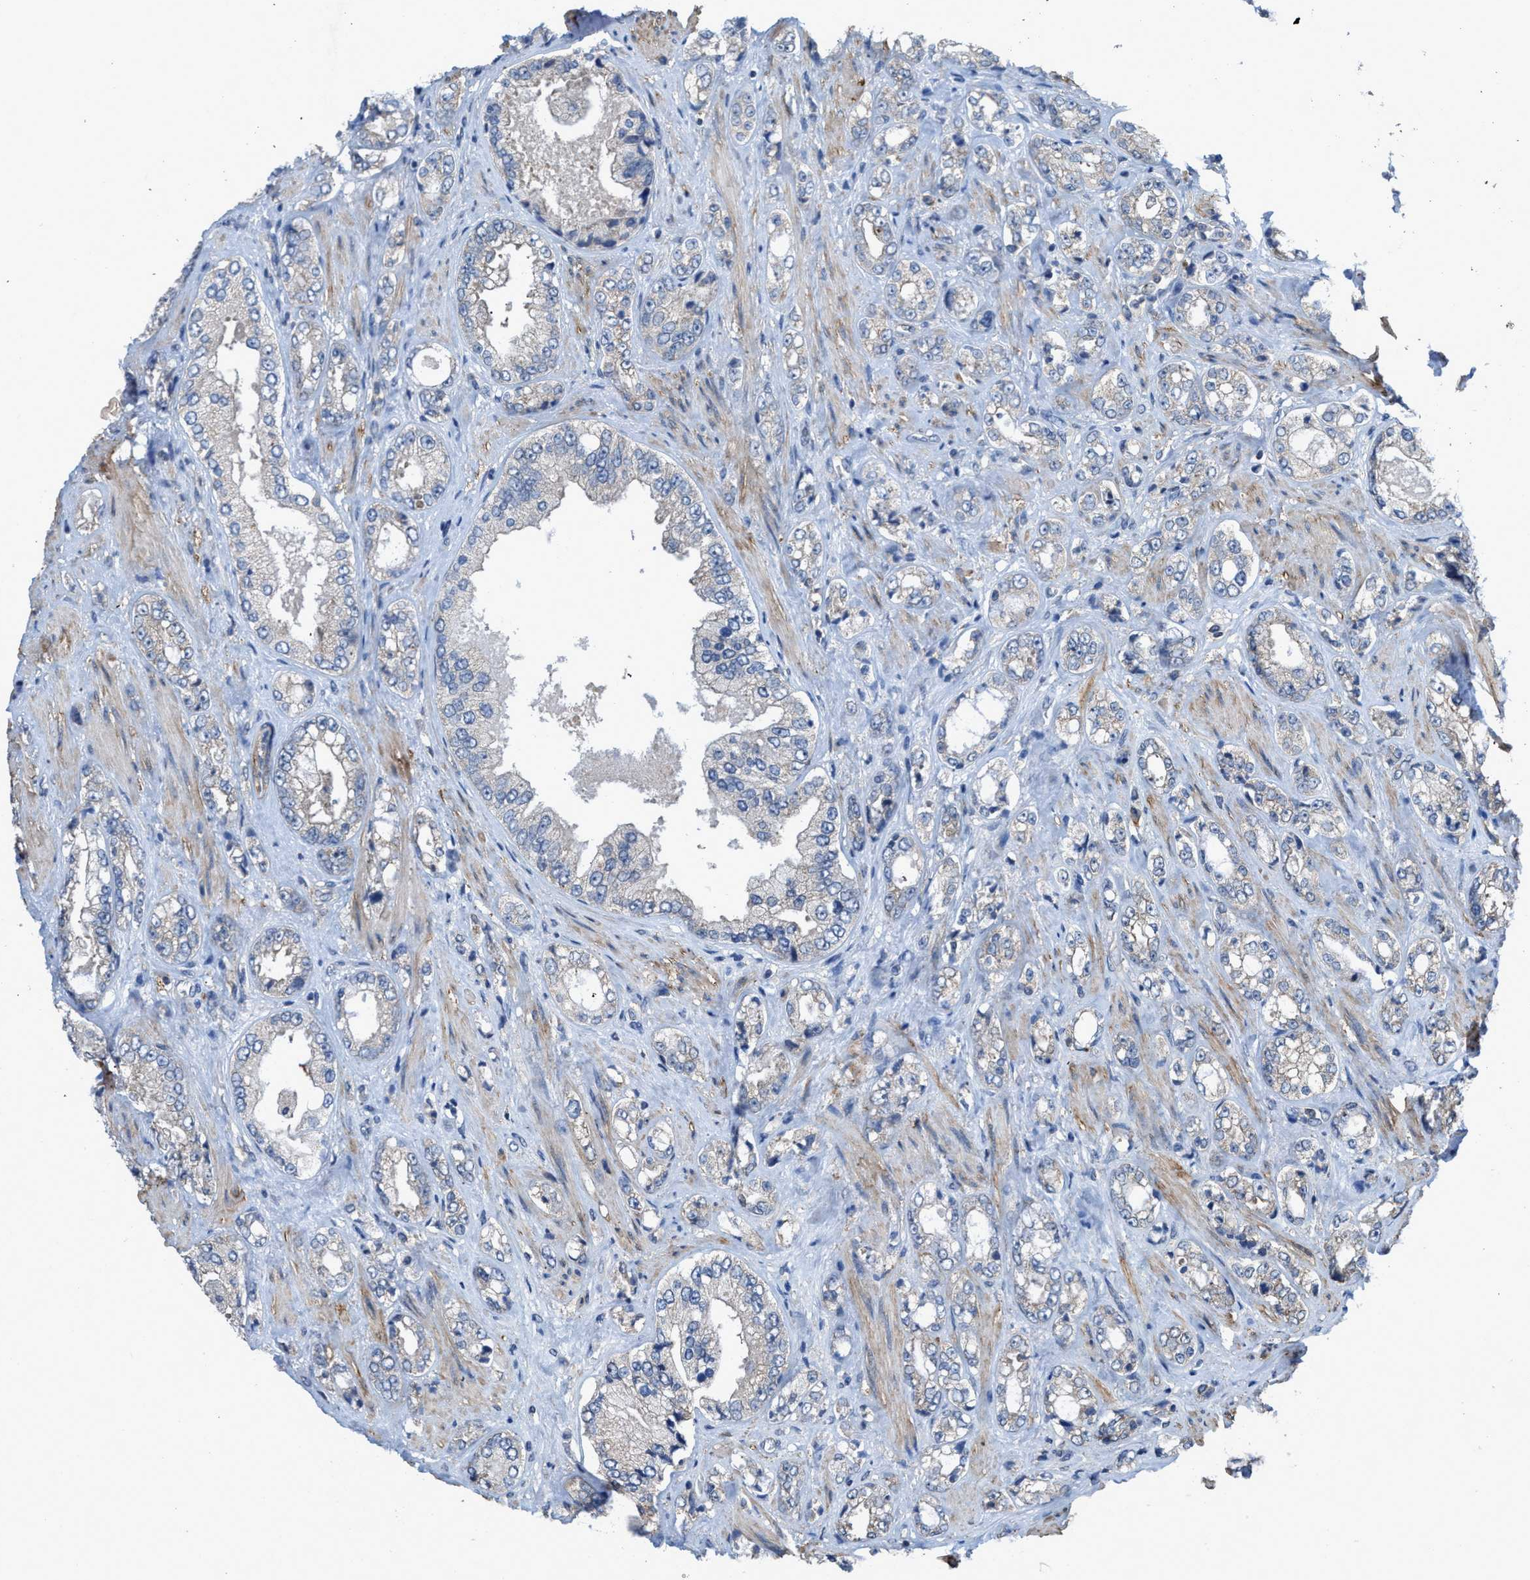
{"staining": {"intensity": "negative", "quantity": "none", "location": "none"}, "tissue": "prostate cancer", "cell_type": "Tumor cells", "image_type": "cancer", "snomed": [{"axis": "morphology", "description": "Adenocarcinoma, High grade"}, {"axis": "topography", "description": "Prostate"}], "caption": "Immunohistochemical staining of prostate cancer reveals no significant staining in tumor cells.", "gene": "ARL6", "patient": {"sex": "male", "age": 61}}